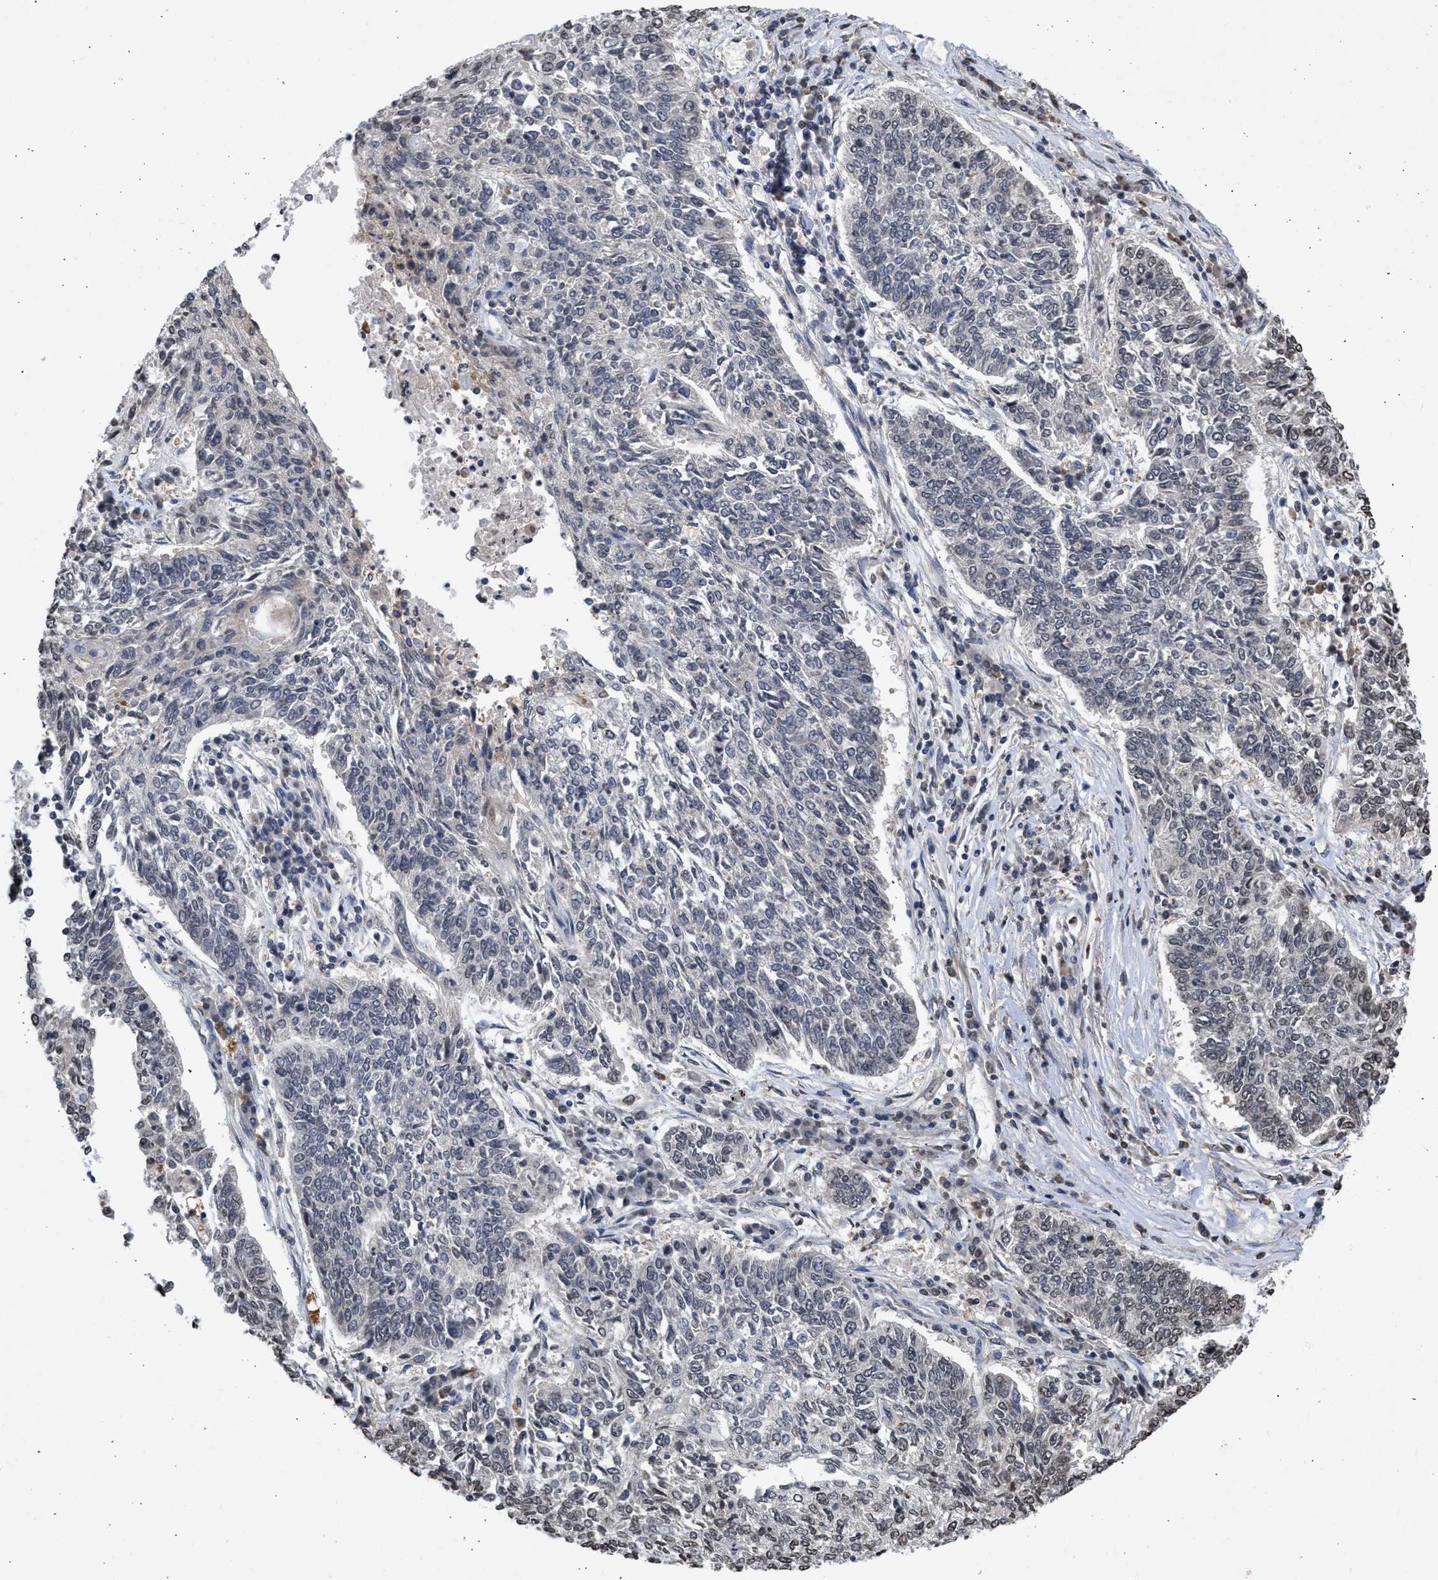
{"staining": {"intensity": "weak", "quantity": "<25%", "location": "nuclear"}, "tissue": "lung cancer", "cell_type": "Tumor cells", "image_type": "cancer", "snomed": [{"axis": "morphology", "description": "Normal tissue, NOS"}, {"axis": "morphology", "description": "Squamous cell carcinoma, NOS"}, {"axis": "topography", "description": "Cartilage tissue"}, {"axis": "topography", "description": "Bronchus"}, {"axis": "topography", "description": "Lung"}], "caption": "Immunohistochemical staining of squamous cell carcinoma (lung) displays no significant expression in tumor cells. Brightfield microscopy of immunohistochemistry (IHC) stained with DAB (brown) and hematoxylin (blue), captured at high magnification.", "gene": "NUP35", "patient": {"sex": "female", "age": 49}}